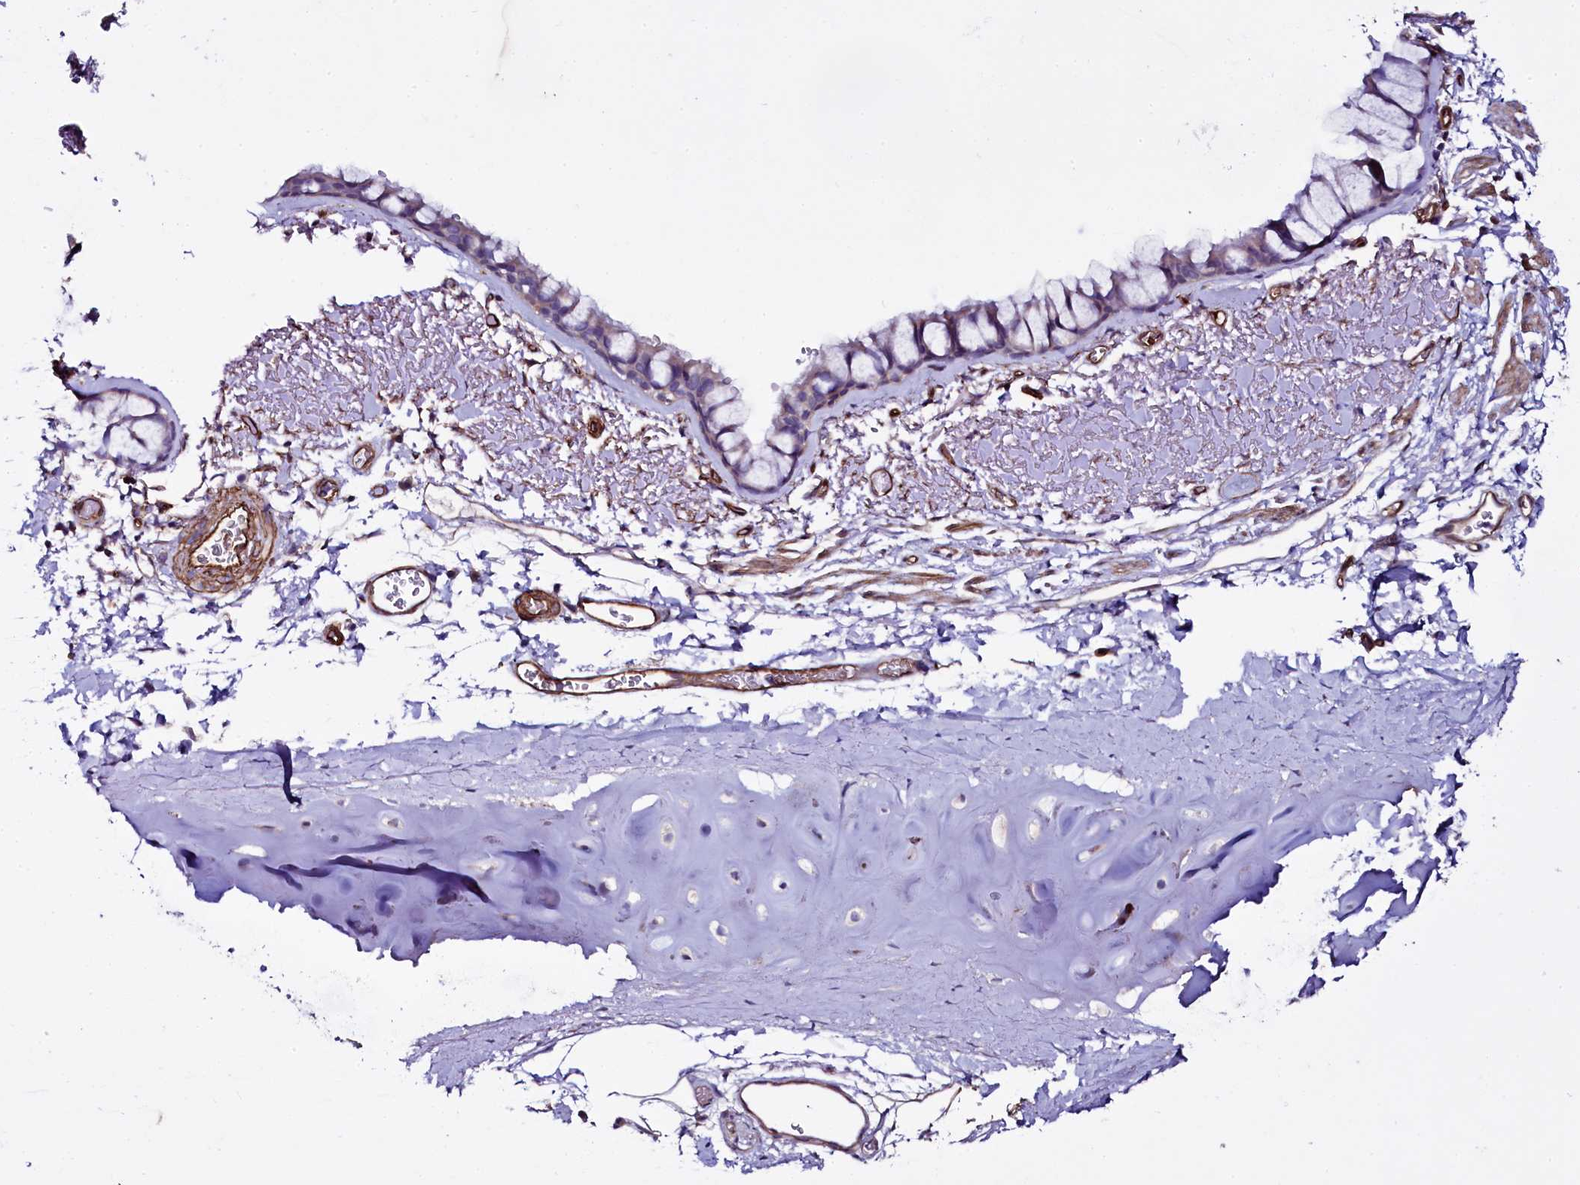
{"staining": {"intensity": "negative", "quantity": "none", "location": "none"}, "tissue": "bronchus", "cell_type": "Respiratory epithelial cells", "image_type": "normal", "snomed": [{"axis": "morphology", "description": "Normal tissue, NOS"}, {"axis": "topography", "description": "Bronchus"}], "caption": "DAB (3,3'-diaminobenzidine) immunohistochemical staining of benign bronchus displays no significant expression in respiratory epithelial cells.", "gene": "MEX3C", "patient": {"sex": "male", "age": 65}}